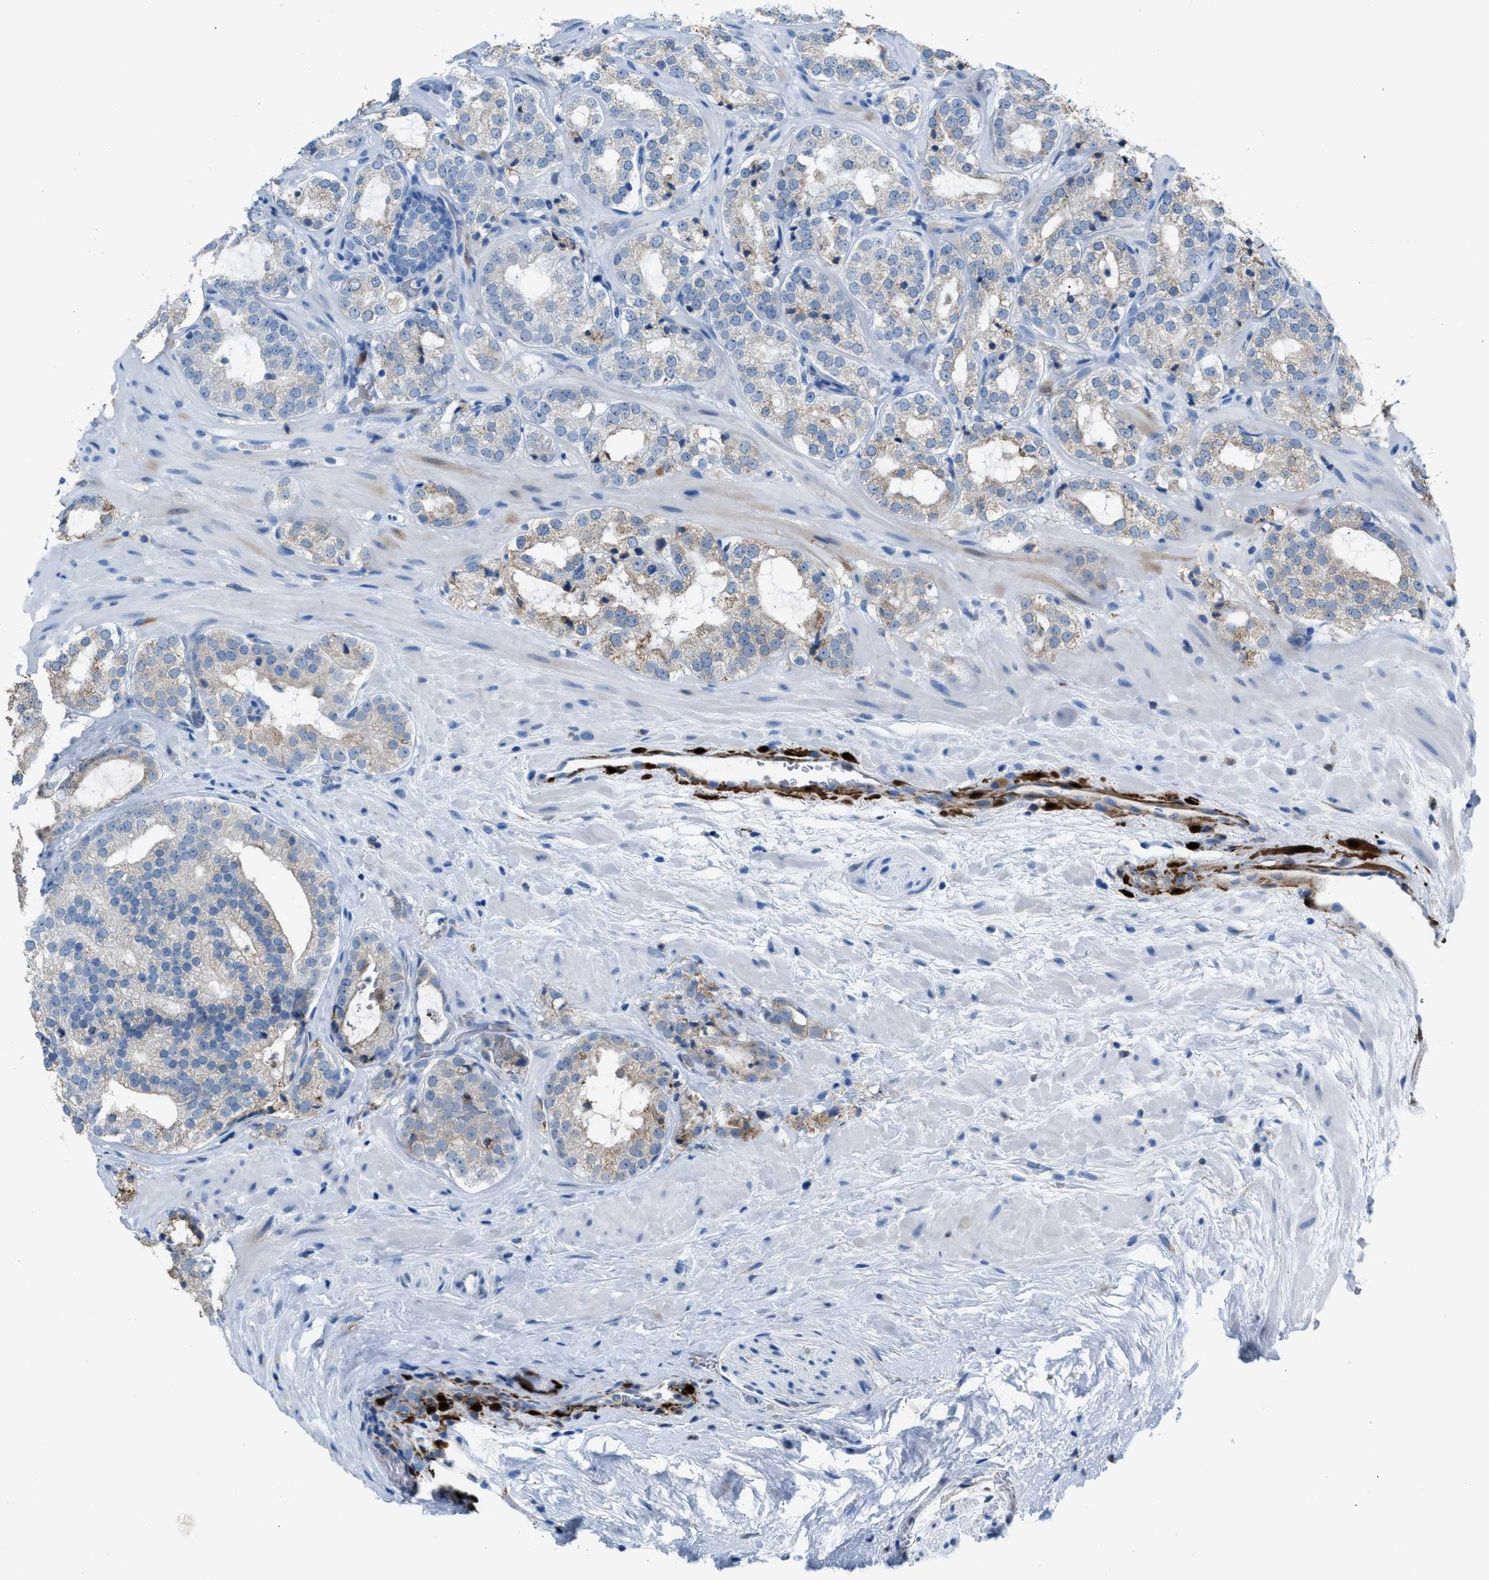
{"staining": {"intensity": "weak", "quantity": "<25%", "location": "cytoplasmic/membranous"}, "tissue": "prostate cancer", "cell_type": "Tumor cells", "image_type": "cancer", "snomed": [{"axis": "morphology", "description": "Adenocarcinoma, High grade"}, {"axis": "topography", "description": "Prostate"}], "caption": "This is an immunohistochemistry image of human high-grade adenocarcinoma (prostate). There is no expression in tumor cells.", "gene": "CA3", "patient": {"sex": "male", "age": 64}}